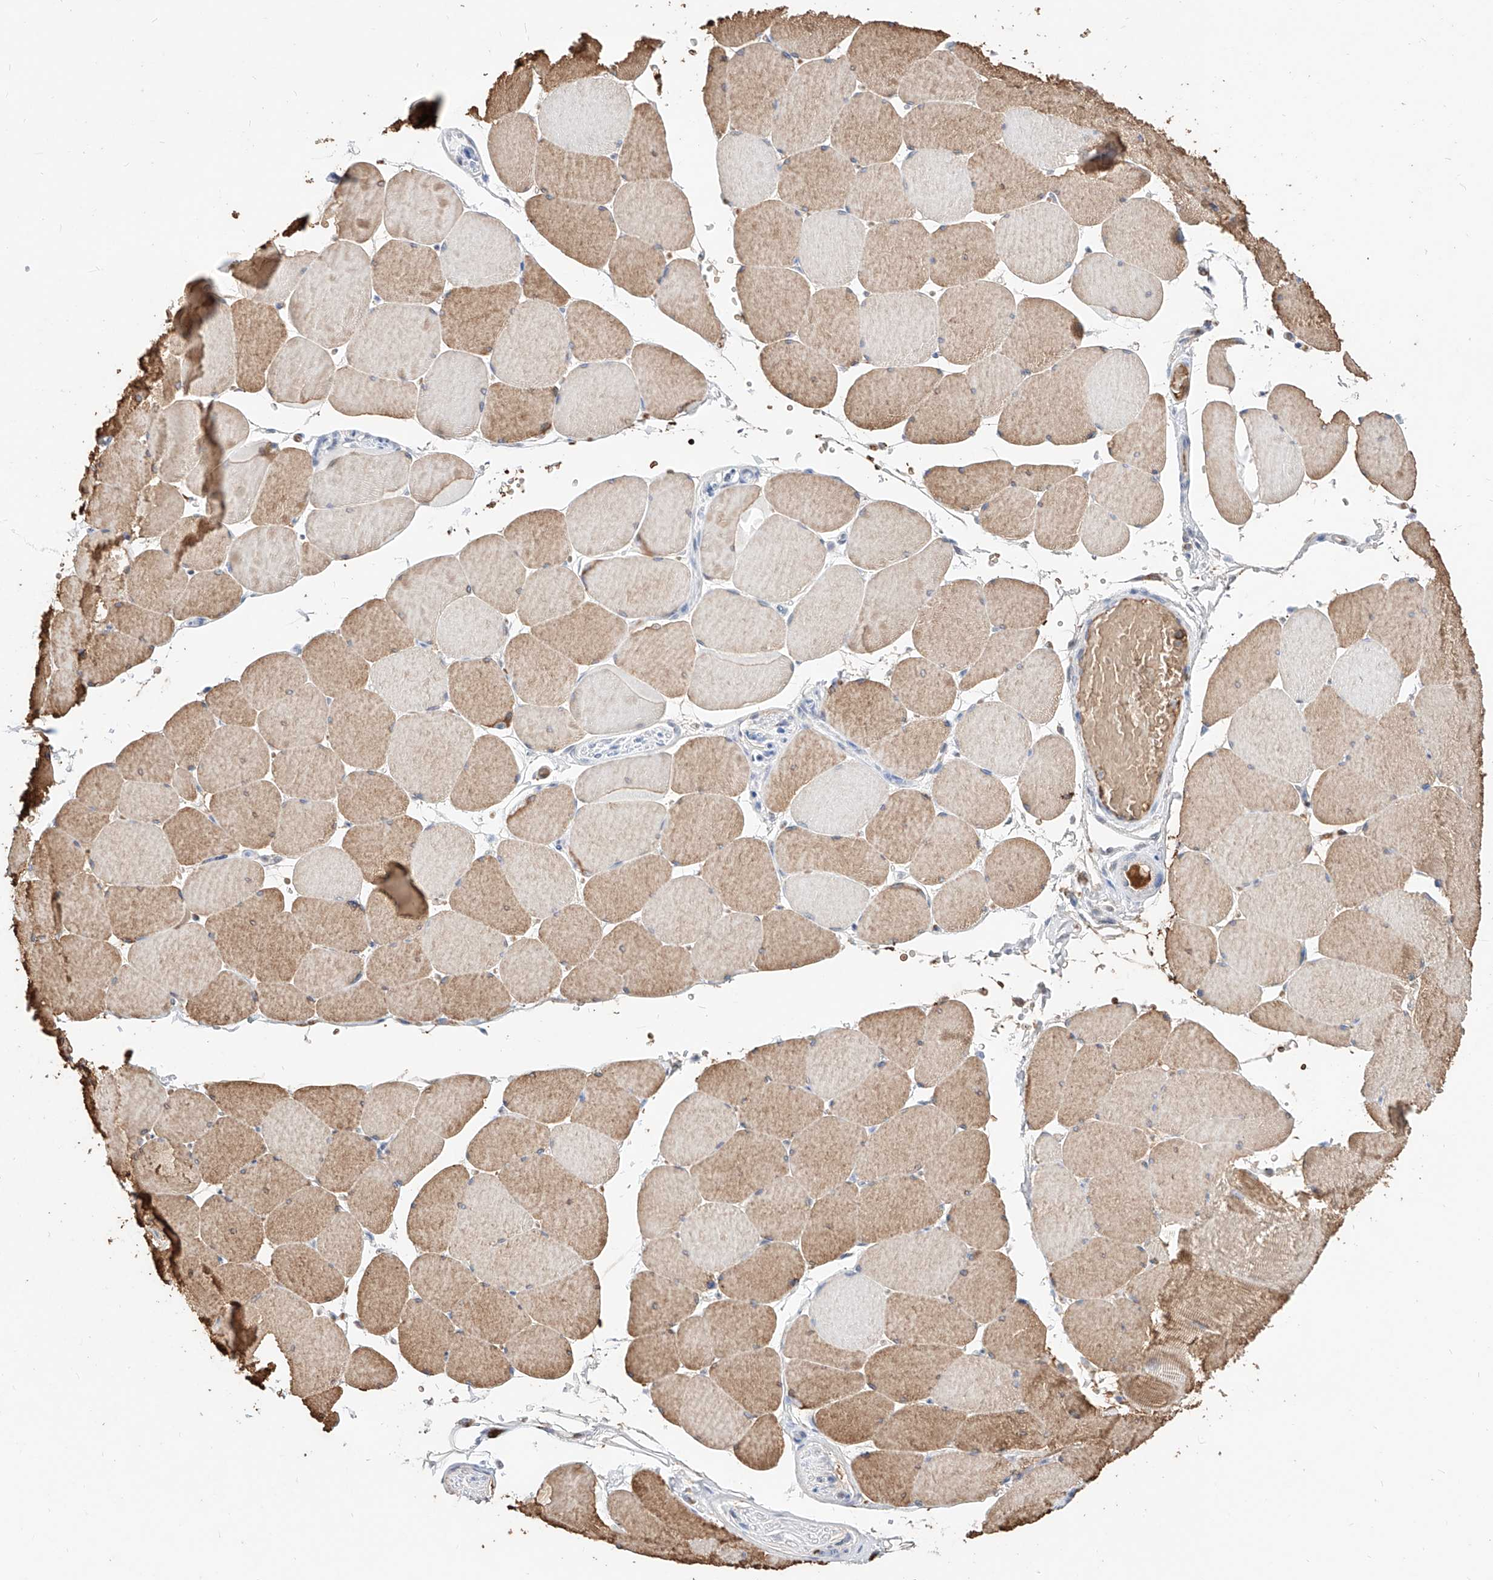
{"staining": {"intensity": "moderate", "quantity": ">75%", "location": "cytoplasmic/membranous"}, "tissue": "skeletal muscle", "cell_type": "Myocytes", "image_type": "normal", "snomed": [{"axis": "morphology", "description": "Normal tissue, NOS"}, {"axis": "topography", "description": "Skeletal muscle"}, {"axis": "topography", "description": "Head-Neck"}], "caption": "A medium amount of moderate cytoplasmic/membranous staining is seen in about >75% of myocytes in benign skeletal muscle.", "gene": "ZFP42", "patient": {"sex": "male", "age": 66}}